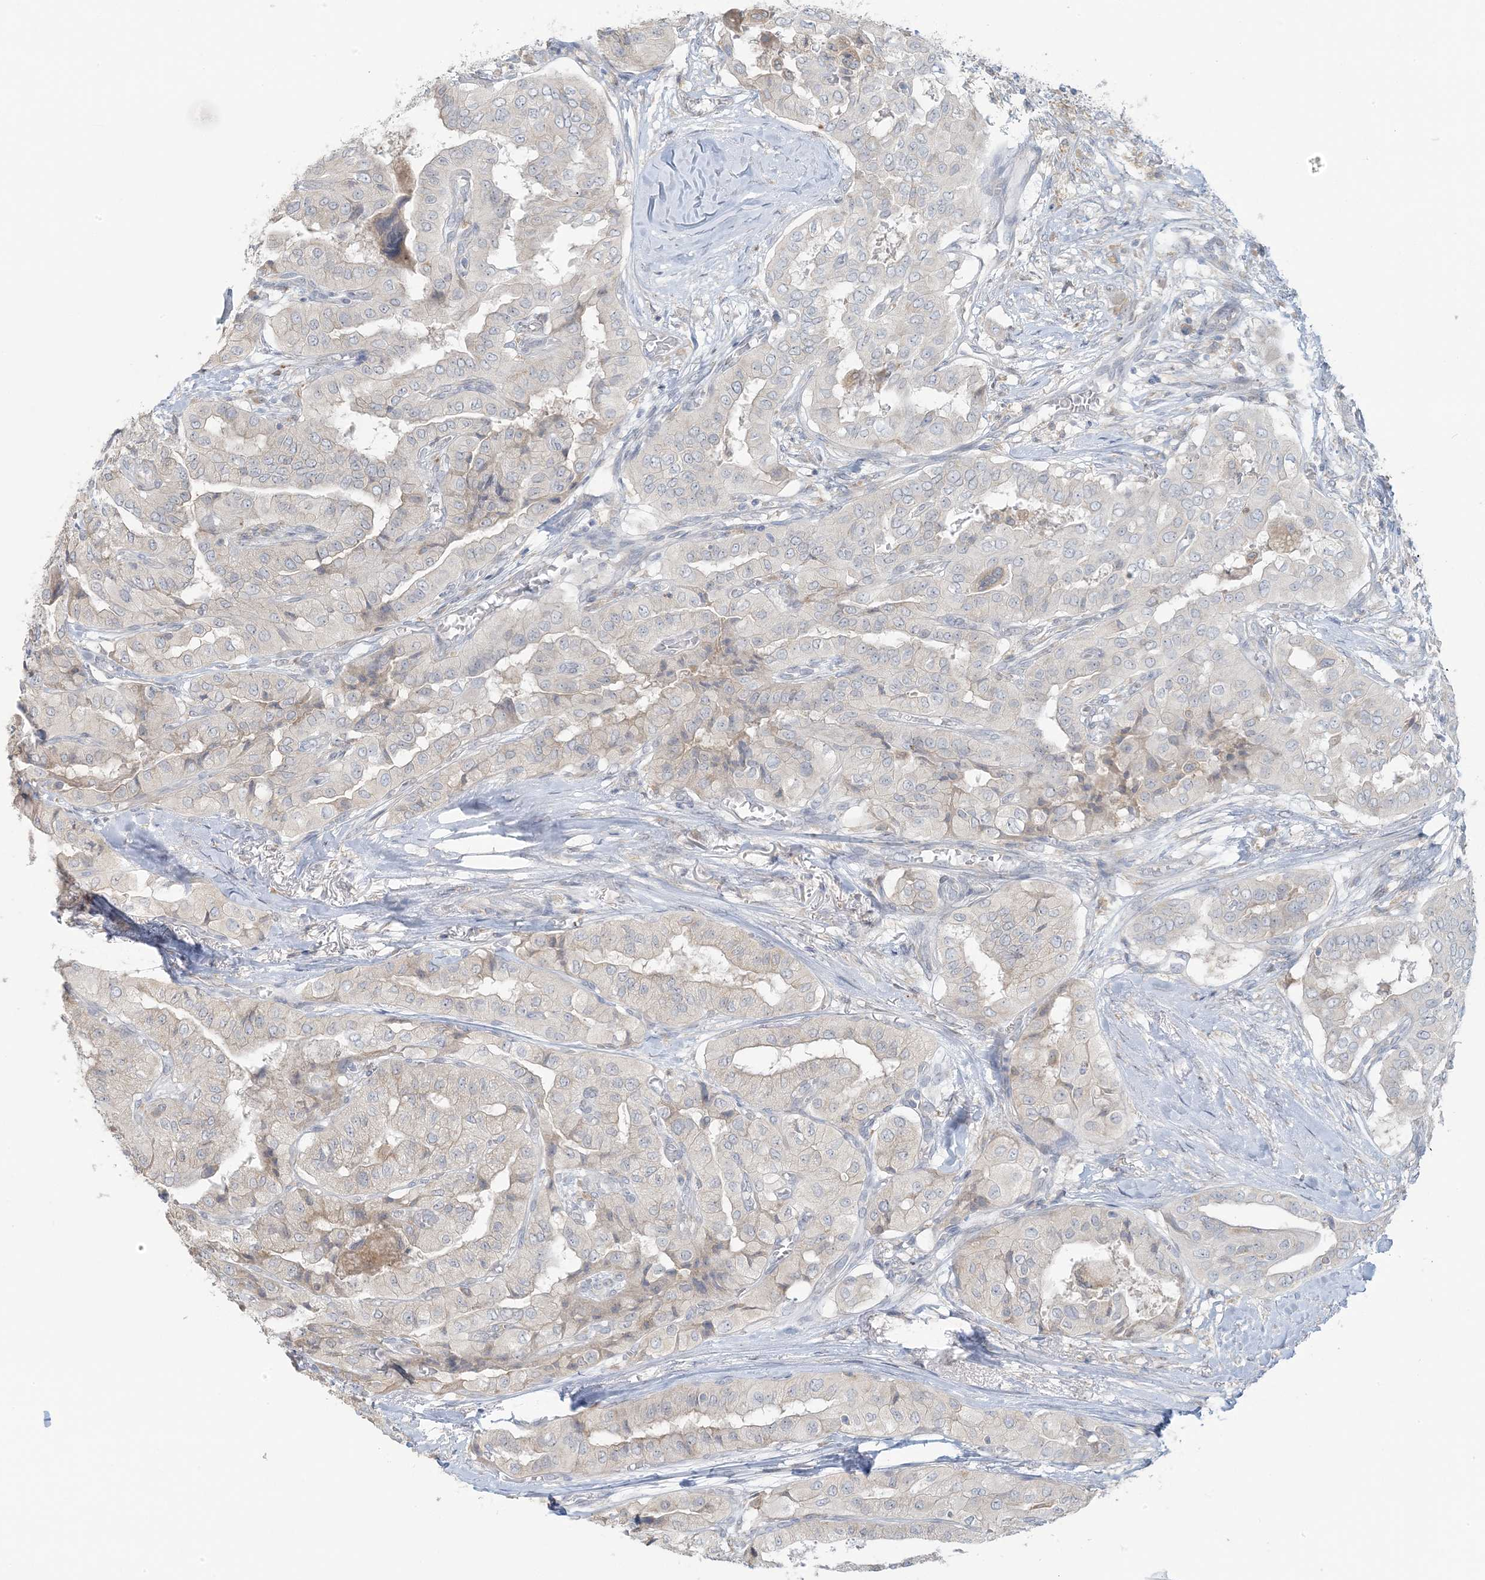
{"staining": {"intensity": "negative", "quantity": "none", "location": "none"}, "tissue": "thyroid cancer", "cell_type": "Tumor cells", "image_type": "cancer", "snomed": [{"axis": "morphology", "description": "Papillary adenocarcinoma, NOS"}, {"axis": "topography", "description": "Thyroid gland"}], "caption": "IHC of human thyroid papillary adenocarcinoma exhibits no staining in tumor cells.", "gene": "EEFSEC", "patient": {"sex": "female", "age": 59}}